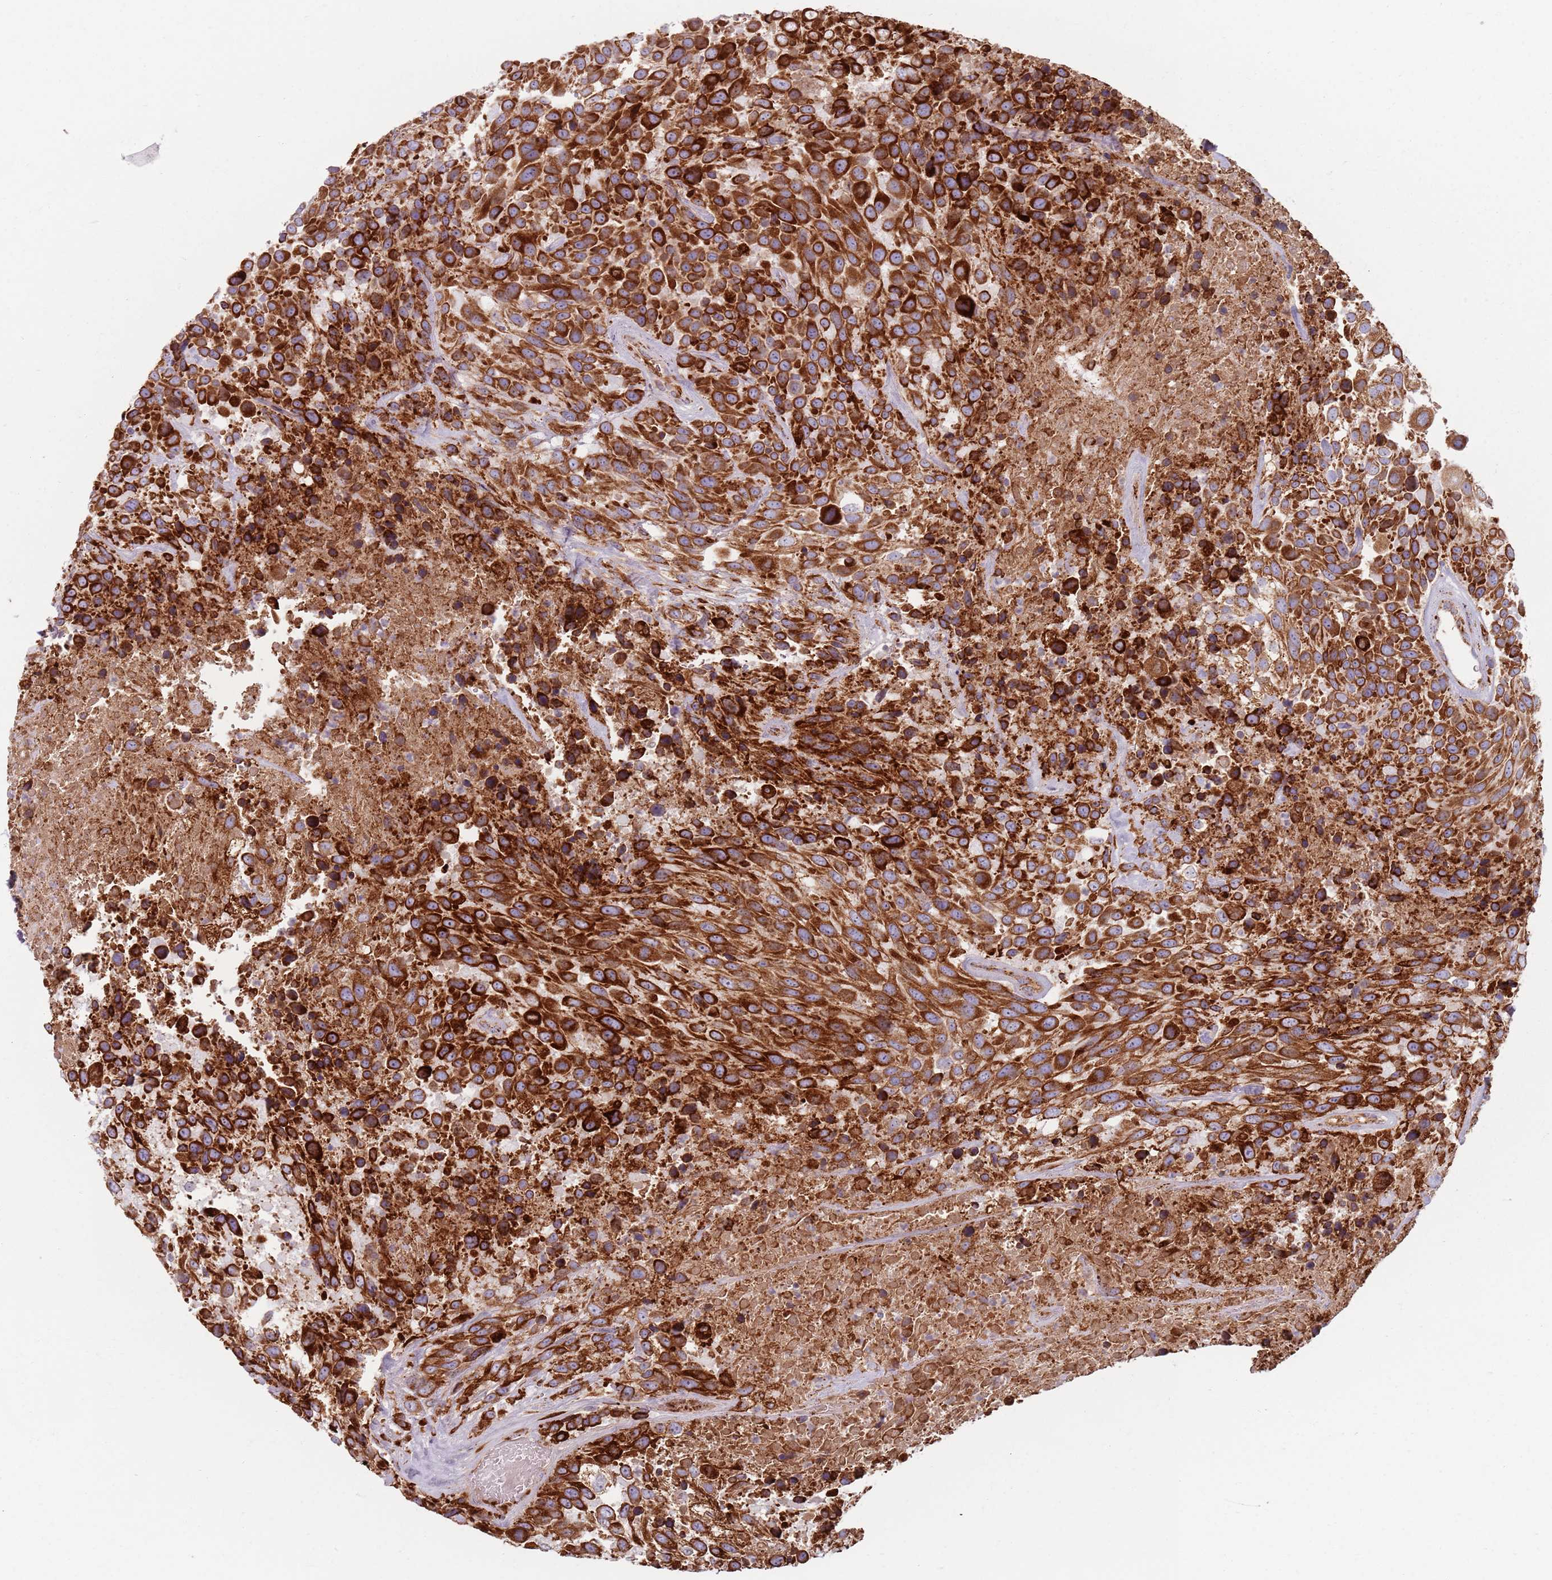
{"staining": {"intensity": "strong", "quantity": ">75%", "location": "cytoplasmic/membranous"}, "tissue": "urothelial cancer", "cell_type": "Tumor cells", "image_type": "cancer", "snomed": [{"axis": "morphology", "description": "Urothelial carcinoma, High grade"}, {"axis": "topography", "description": "Urinary bladder"}], "caption": "Protein staining of high-grade urothelial carcinoma tissue shows strong cytoplasmic/membranous positivity in approximately >75% of tumor cells.", "gene": "COLGALT1", "patient": {"sex": "female", "age": 70}}